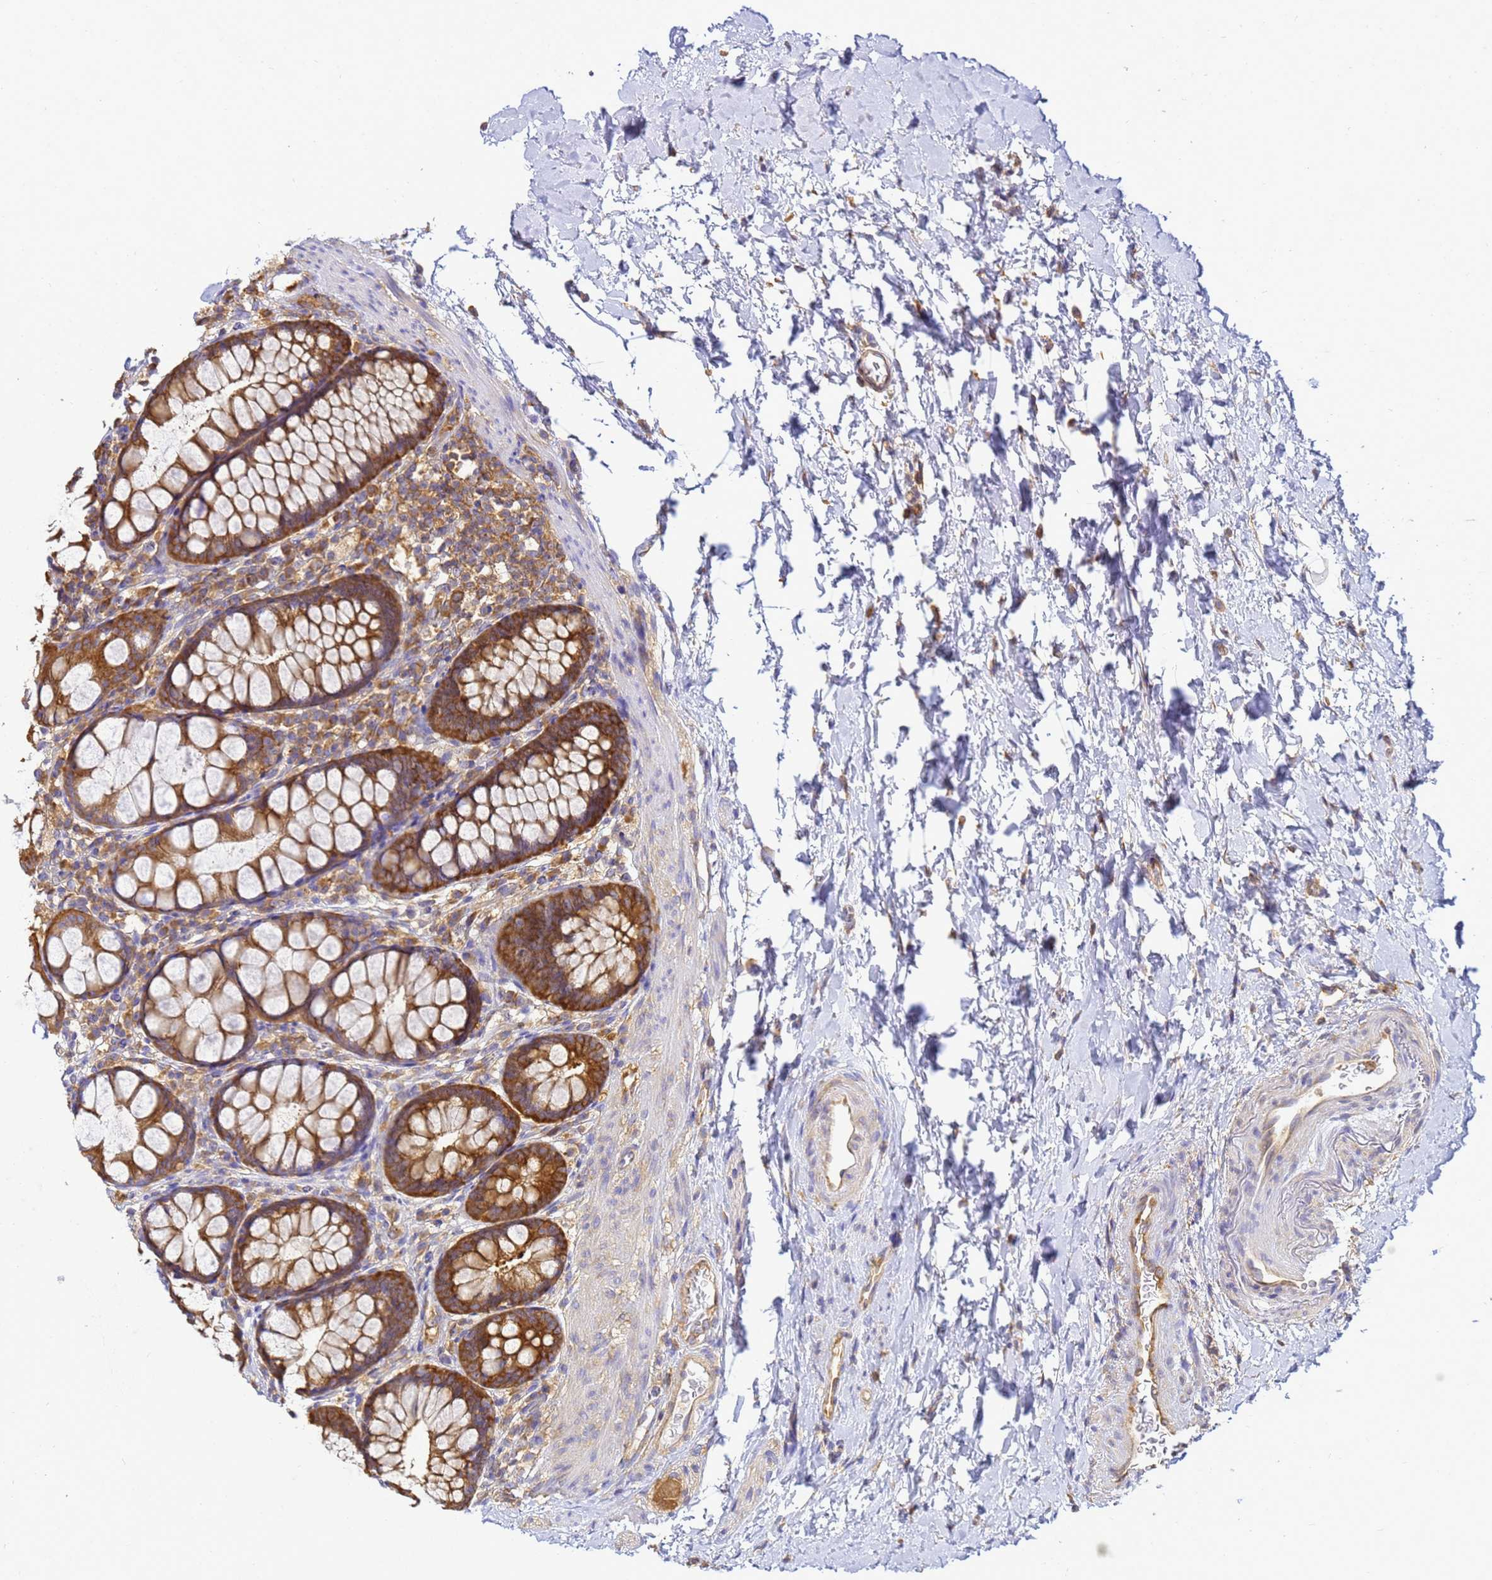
{"staining": {"intensity": "weak", "quantity": ">75%", "location": "cytoplasmic/membranous"}, "tissue": "colon", "cell_type": "Endothelial cells", "image_type": "normal", "snomed": [{"axis": "morphology", "description": "Normal tissue, NOS"}, {"axis": "topography", "description": "Colon"}], "caption": "Human colon stained for a protein (brown) shows weak cytoplasmic/membranous positive staining in approximately >75% of endothelial cells.", "gene": "NARS1", "patient": {"sex": "female", "age": 62}}